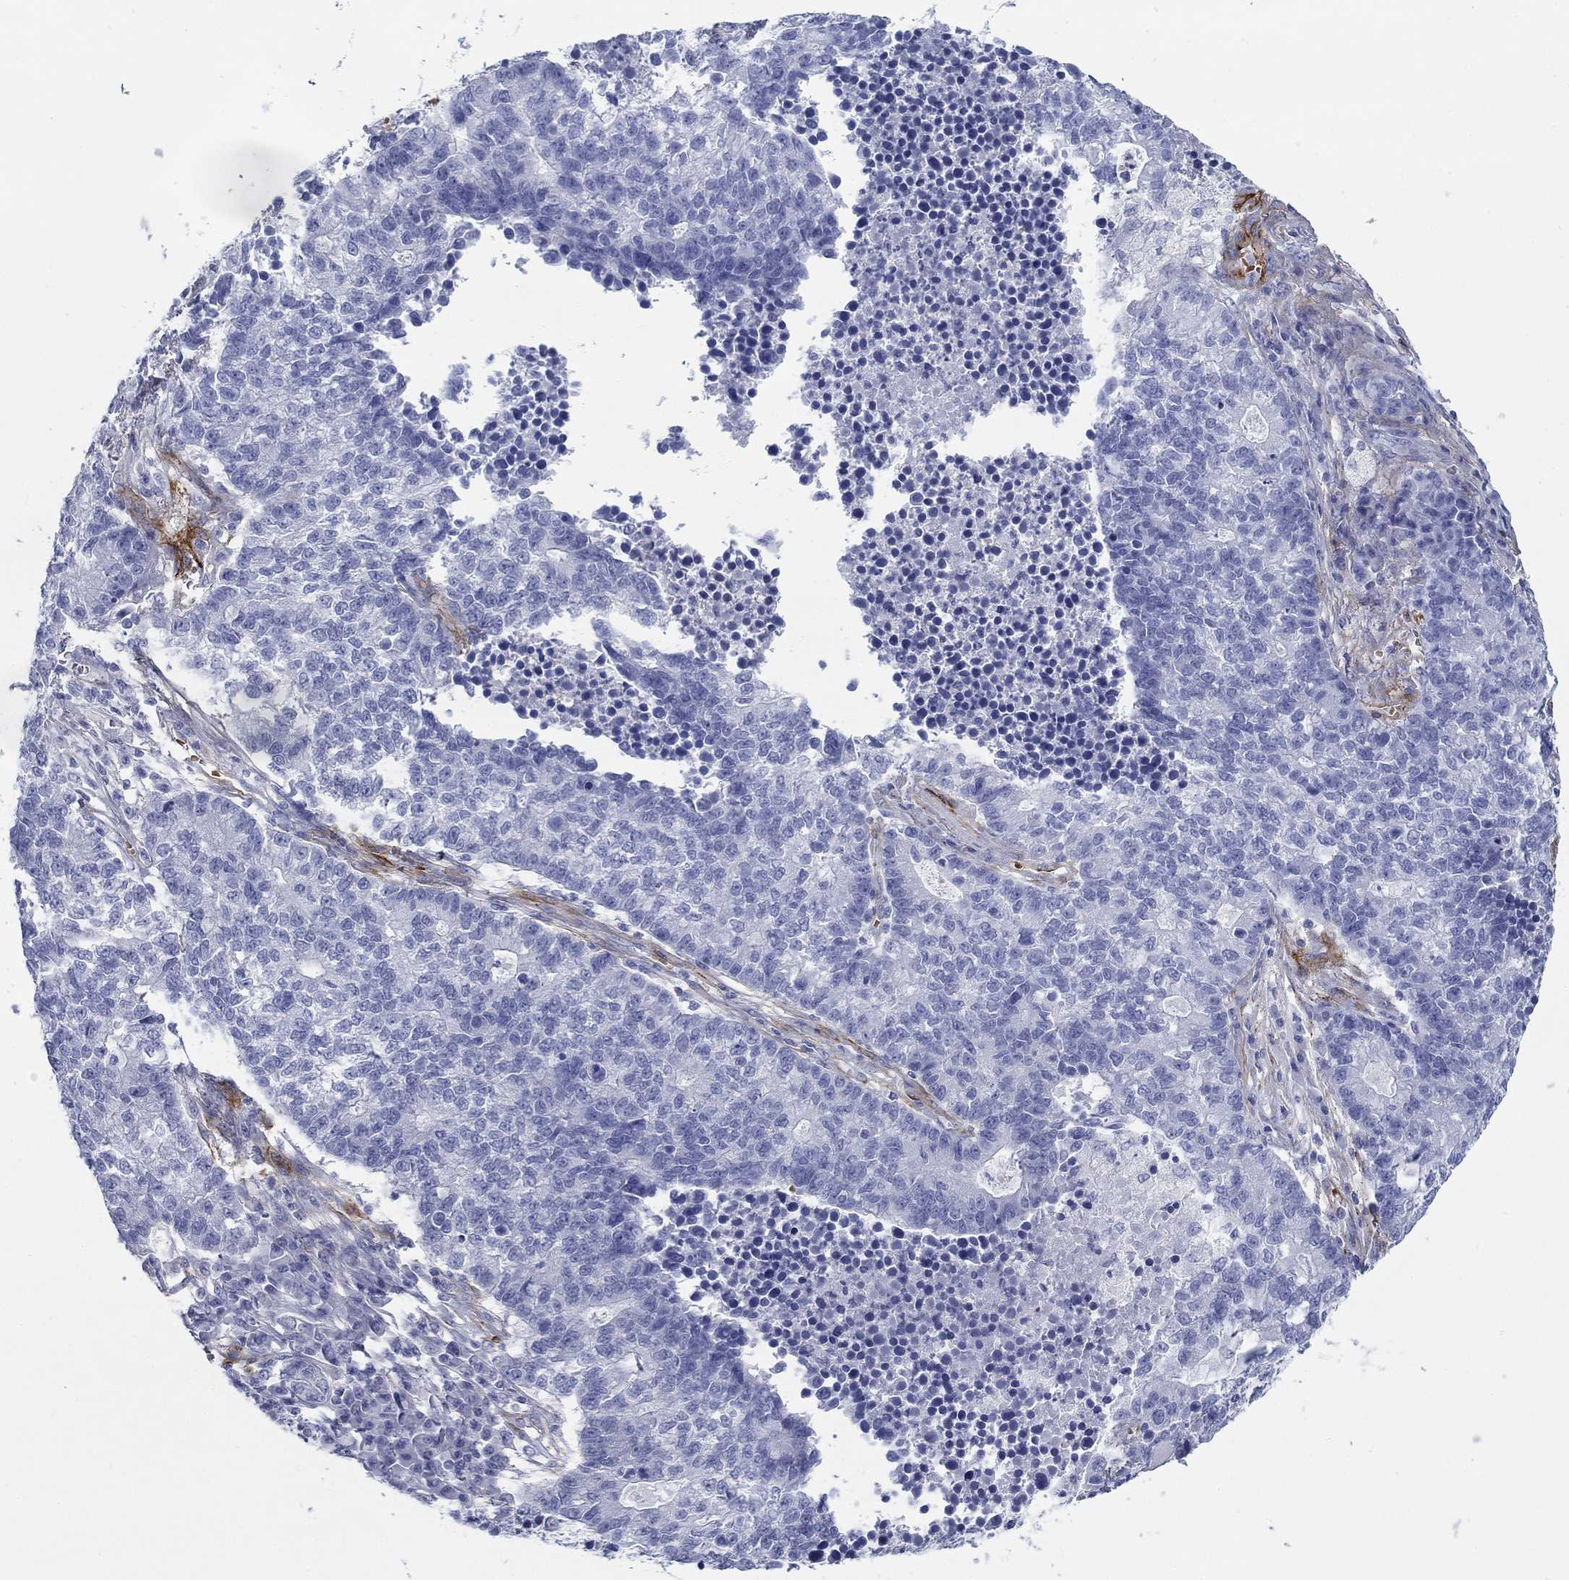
{"staining": {"intensity": "negative", "quantity": "none", "location": "none"}, "tissue": "lung cancer", "cell_type": "Tumor cells", "image_type": "cancer", "snomed": [{"axis": "morphology", "description": "Adenocarcinoma, NOS"}, {"axis": "topography", "description": "Lung"}], "caption": "IHC histopathology image of neoplastic tissue: human lung cancer (adenocarcinoma) stained with DAB (3,3'-diaminobenzidine) demonstrates no significant protein positivity in tumor cells.", "gene": "GPC1", "patient": {"sex": "male", "age": 57}}